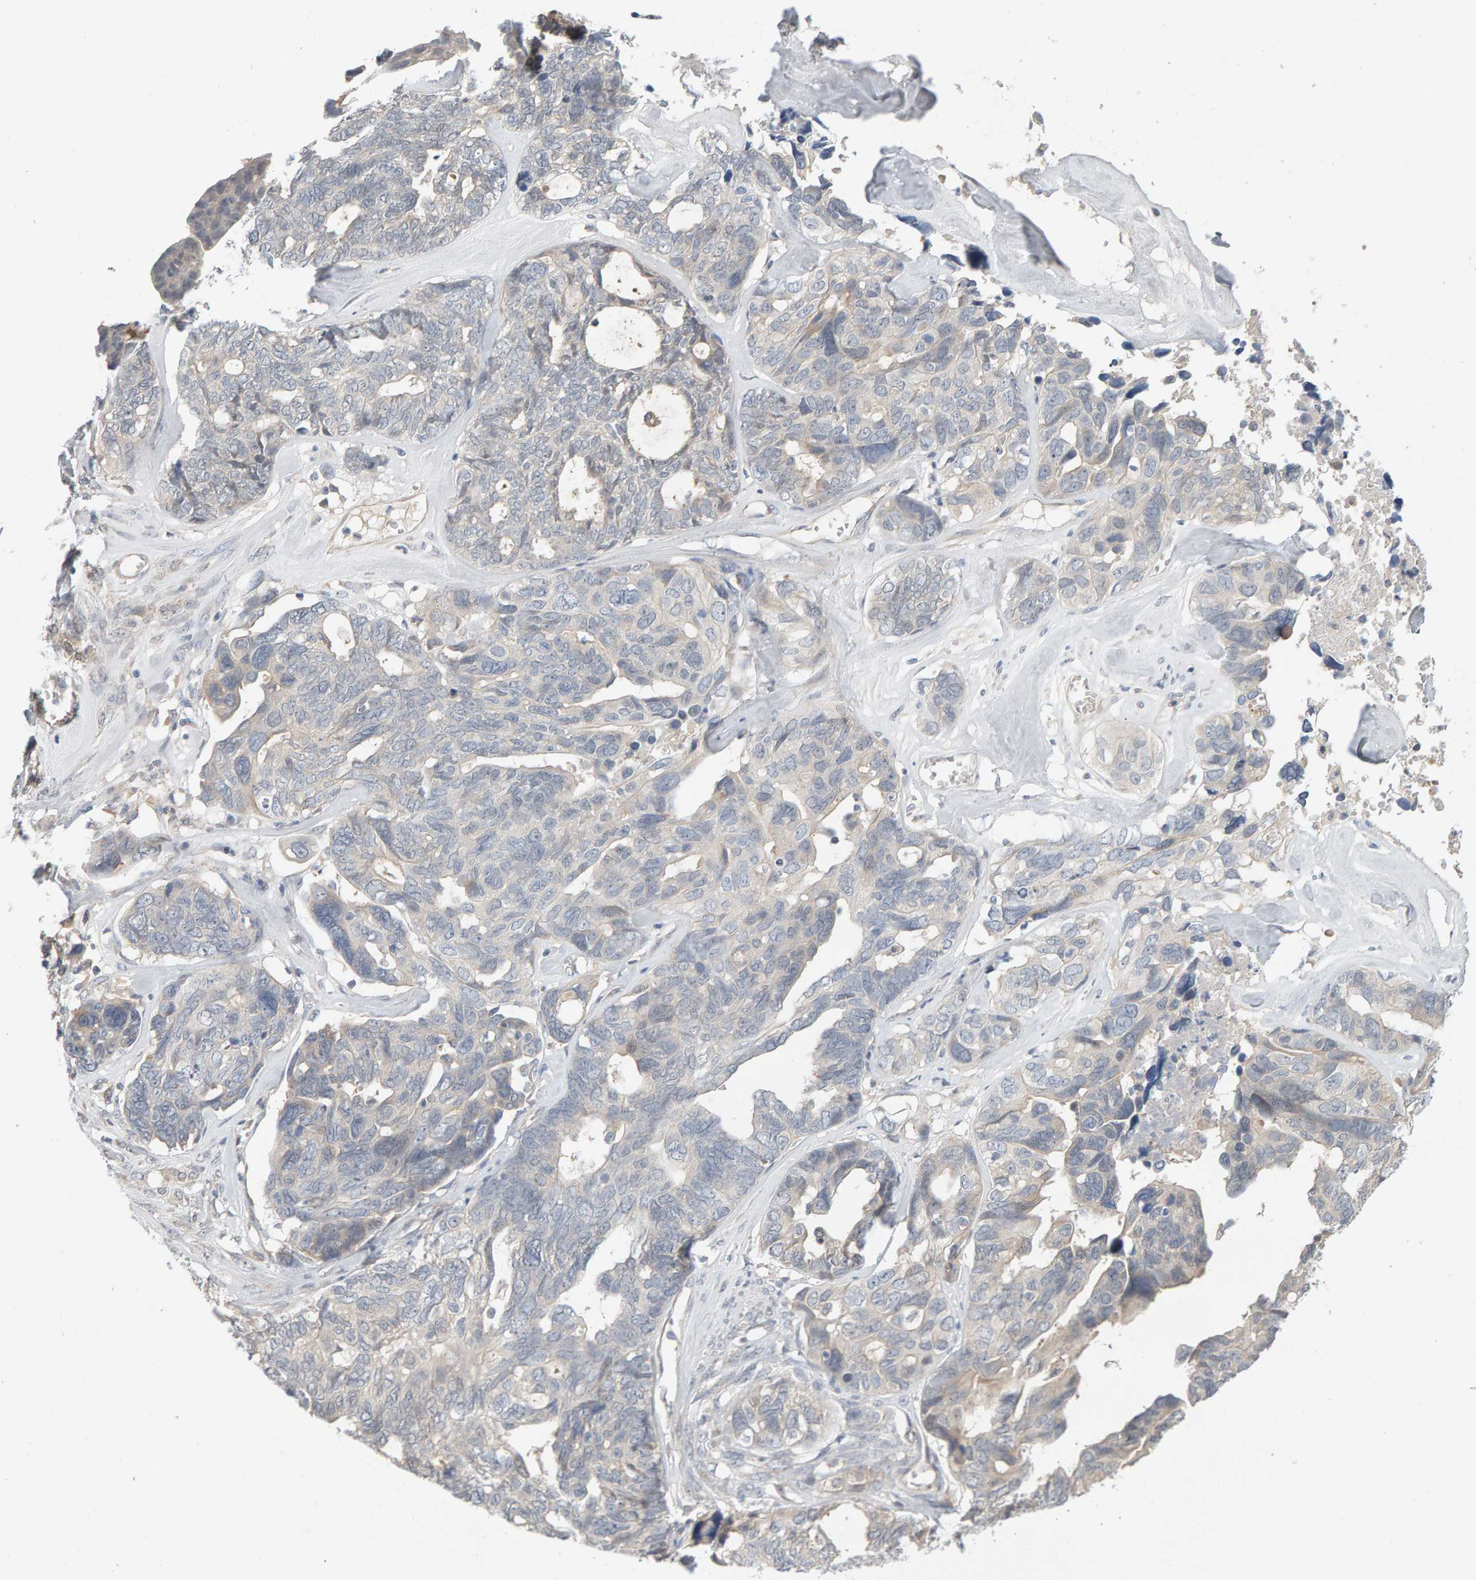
{"staining": {"intensity": "negative", "quantity": "none", "location": "none"}, "tissue": "ovarian cancer", "cell_type": "Tumor cells", "image_type": "cancer", "snomed": [{"axis": "morphology", "description": "Cystadenocarcinoma, serous, NOS"}, {"axis": "topography", "description": "Ovary"}], "caption": "Ovarian cancer (serous cystadenocarcinoma) was stained to show a protein in brown. There is no significant expression in tumor cells. (DAB (3,3'-diaminobenzidine) immunohistochemistry (IHC) with hematoxylin counter stain).", "gene": "GFUS", "patient": {"sex": "female", "age": 79}}